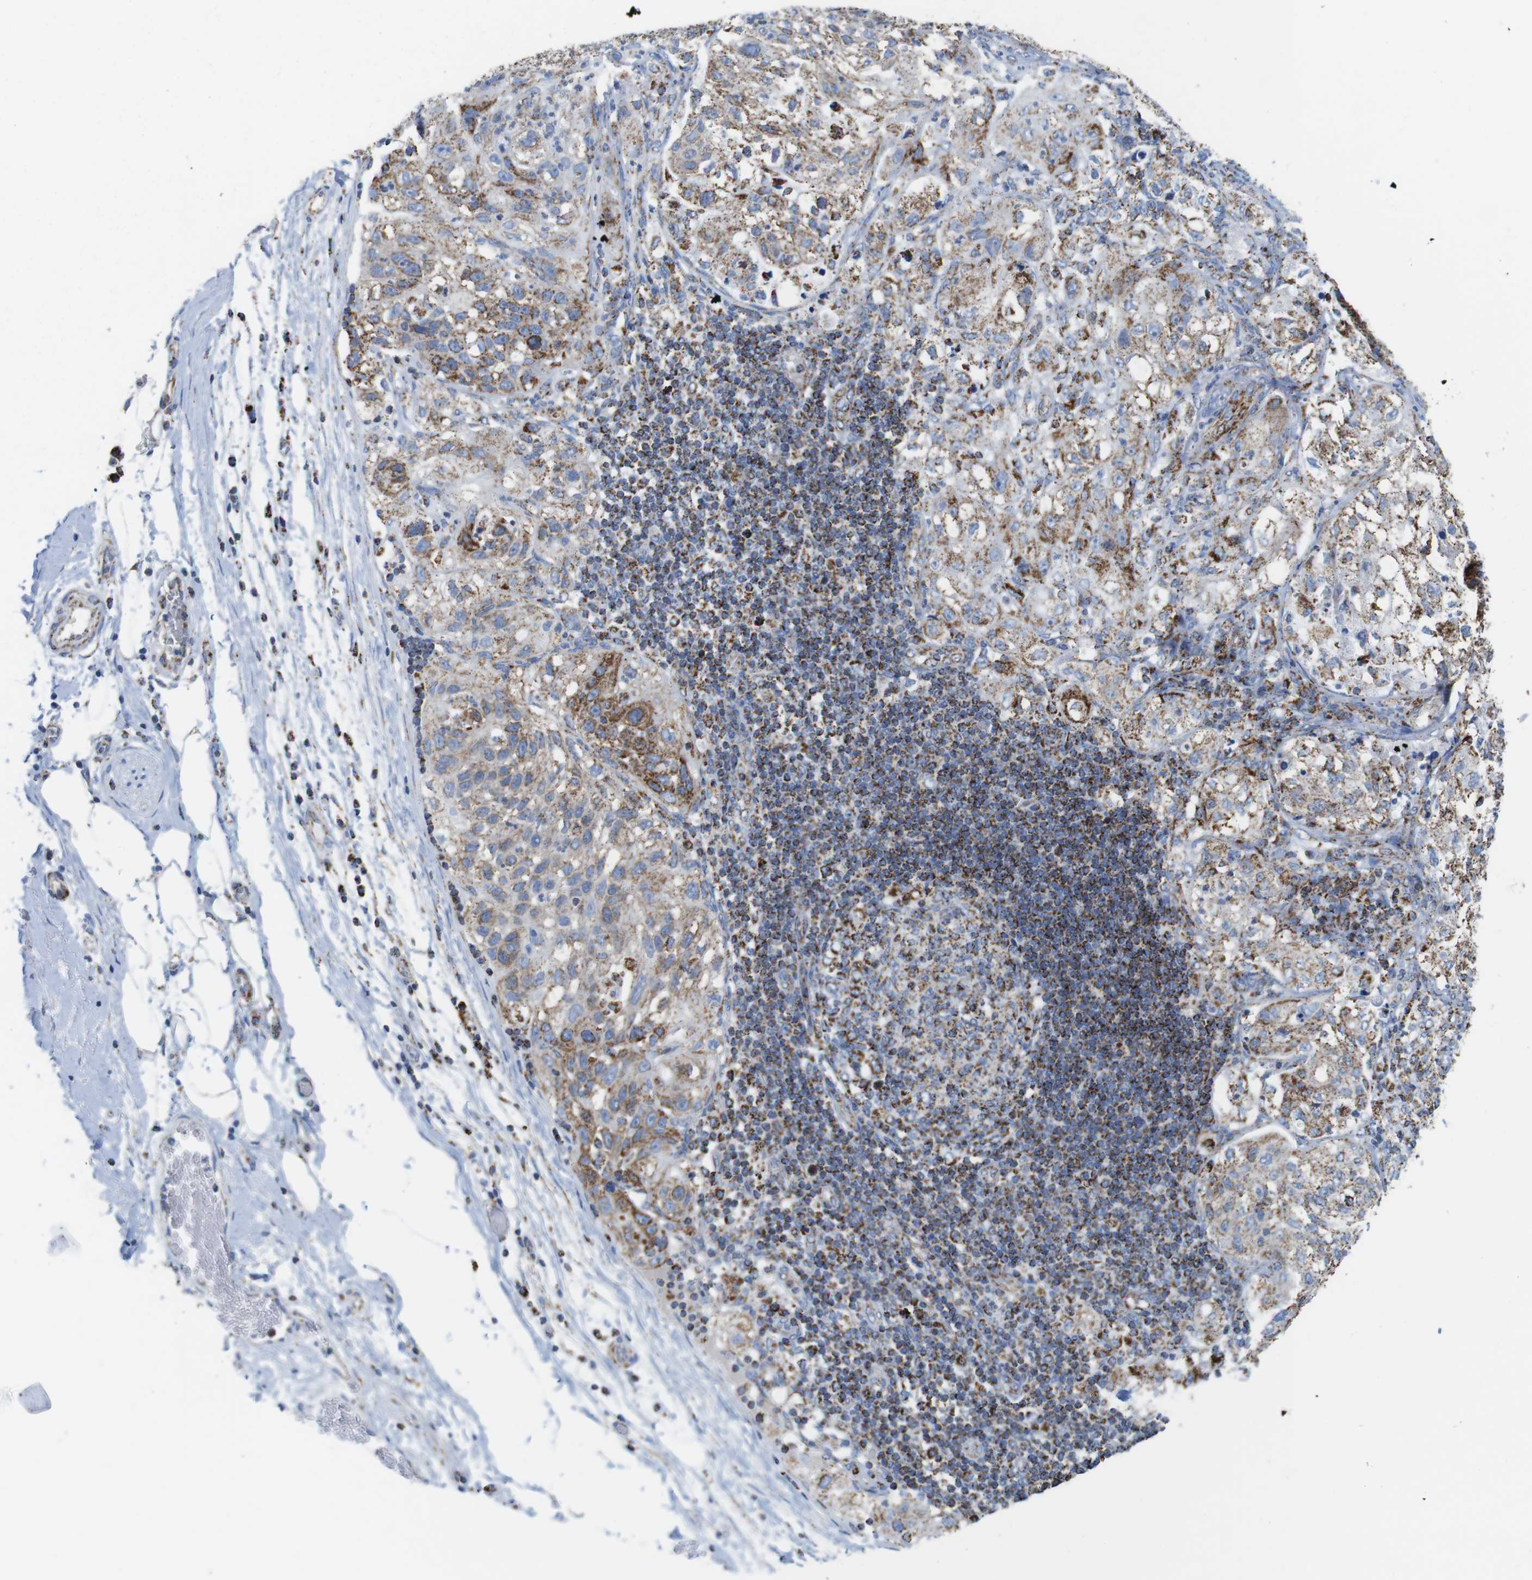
{"staining": {"intensity": "moderate", "quantity": "25%-75%", "location": "cytoplasmic/membranous"}, "tissue": "lung cancer", "cell_type": "Tumor cells", "image_type": "cancer", "snomed": [{"axis": "morphology", "description": "Inflammation, NOS"}, {"axis": "morphology", "description": "Squamous cell carcinoma, NOS"}, {"axis": "topography", "description": "Lymph node"}, {"axis": "topography", "description": "Soft tissue"}, {"axis": "topography", "description": "Lung"}], "caption": "DAB immunohistochemical staining of human squamous cell carcinoma (lung) exhibits moderate cytoplasmic/membranous protein expression in about 25%-75% of tumor cells. (IHC, brightfield microscopy, high magnification).", "gene": "ATP5PO", "patient": {"sex": "male", "age": 66}}